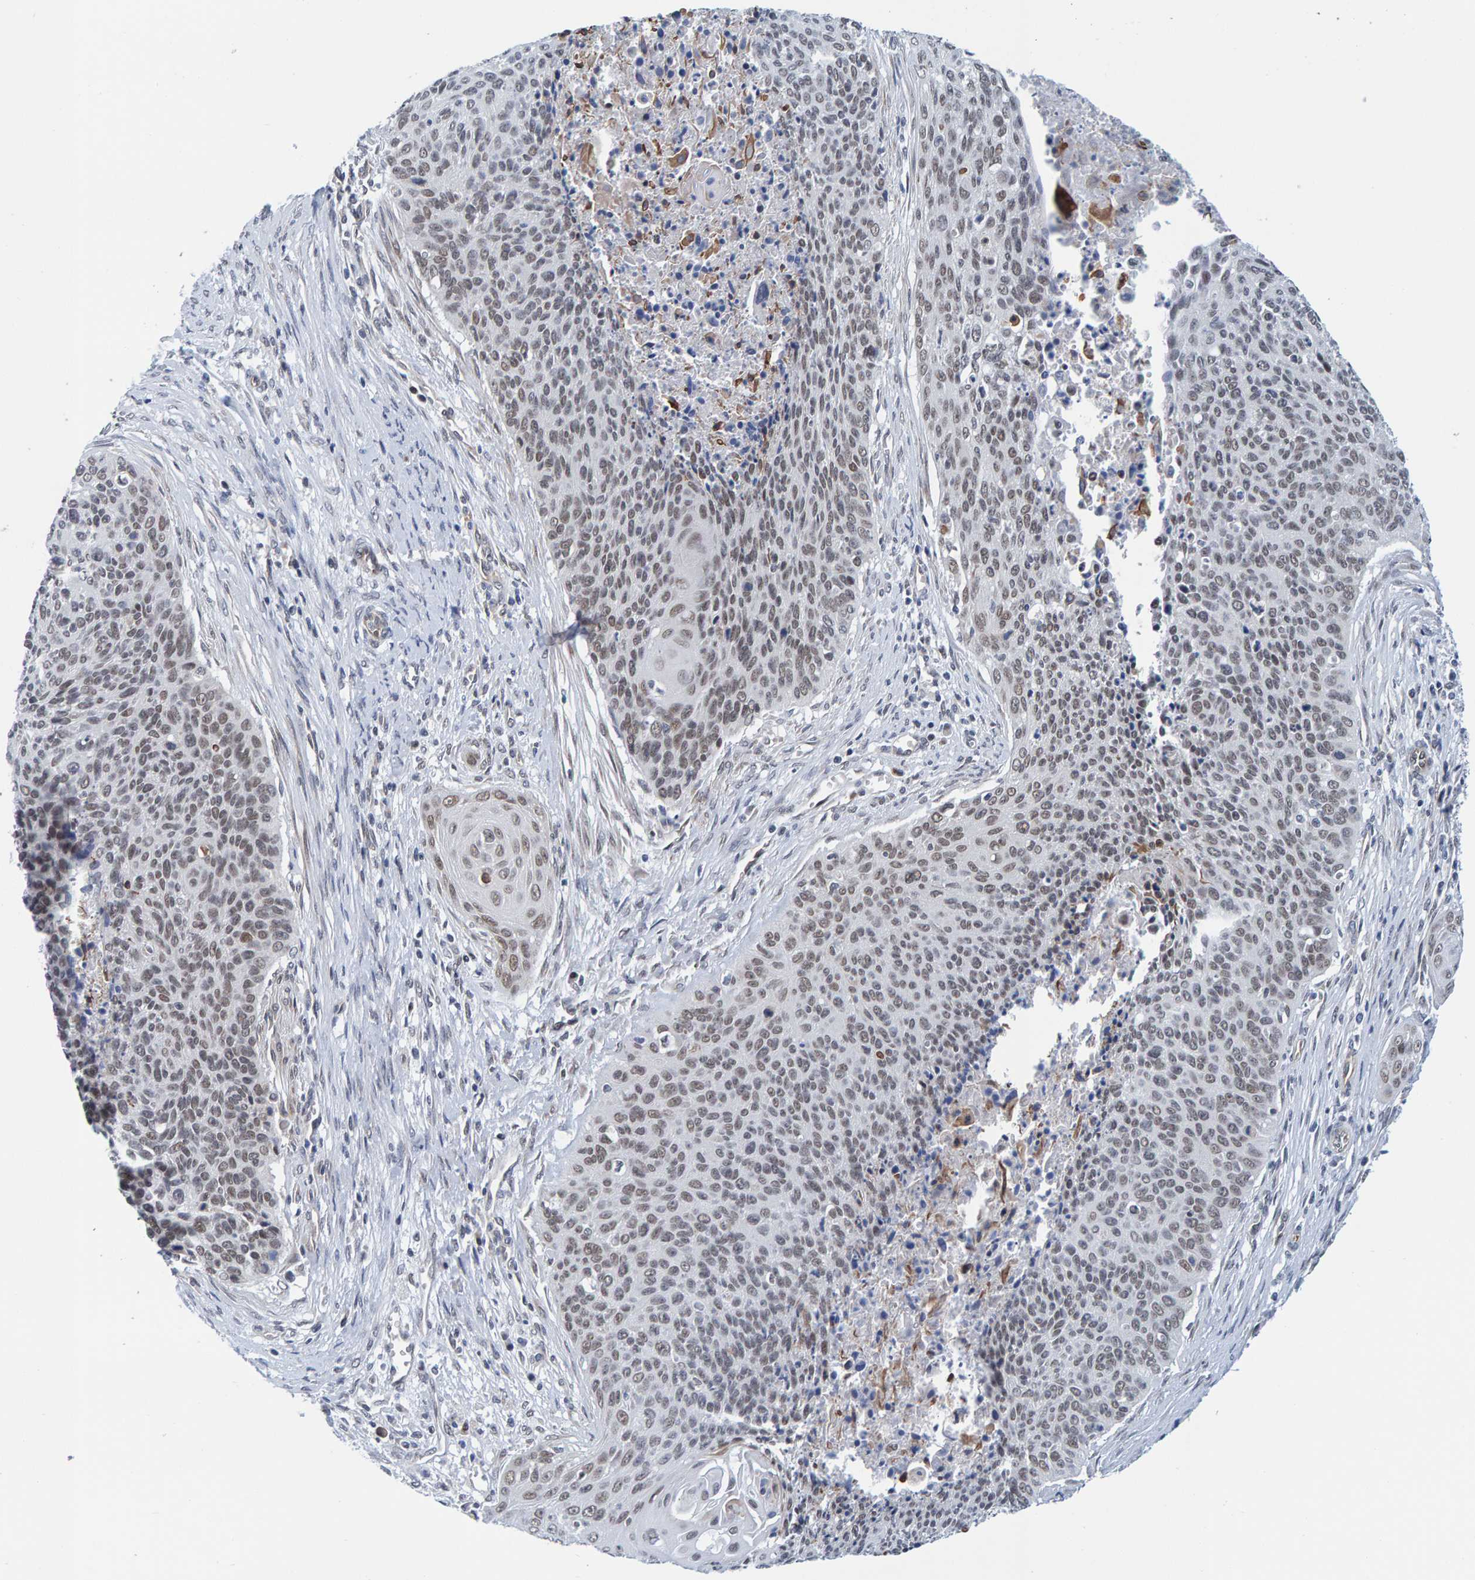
{"staining": {"intensity": "weak", "quantity": "25%-75%", "location": "nuclear"}, "tissue": "cervical cancer", "cell_type": "Tumor cells", "image_type": "cancer", "snomed": [{"axis": "morphology", "description": "Squamous cell carcinoma, NOS"}, {"axis": "topography", "description": "Cervix"}], "caption": "Weak nuclear expression for a protein is appreciated in approximately 25%-75% of tumor cells of cervical cancer (squamous cell carcinoma) using immunohistochemistry.", "gene": "SCRN2", "patient": {"sex": "female", "age": 55}}